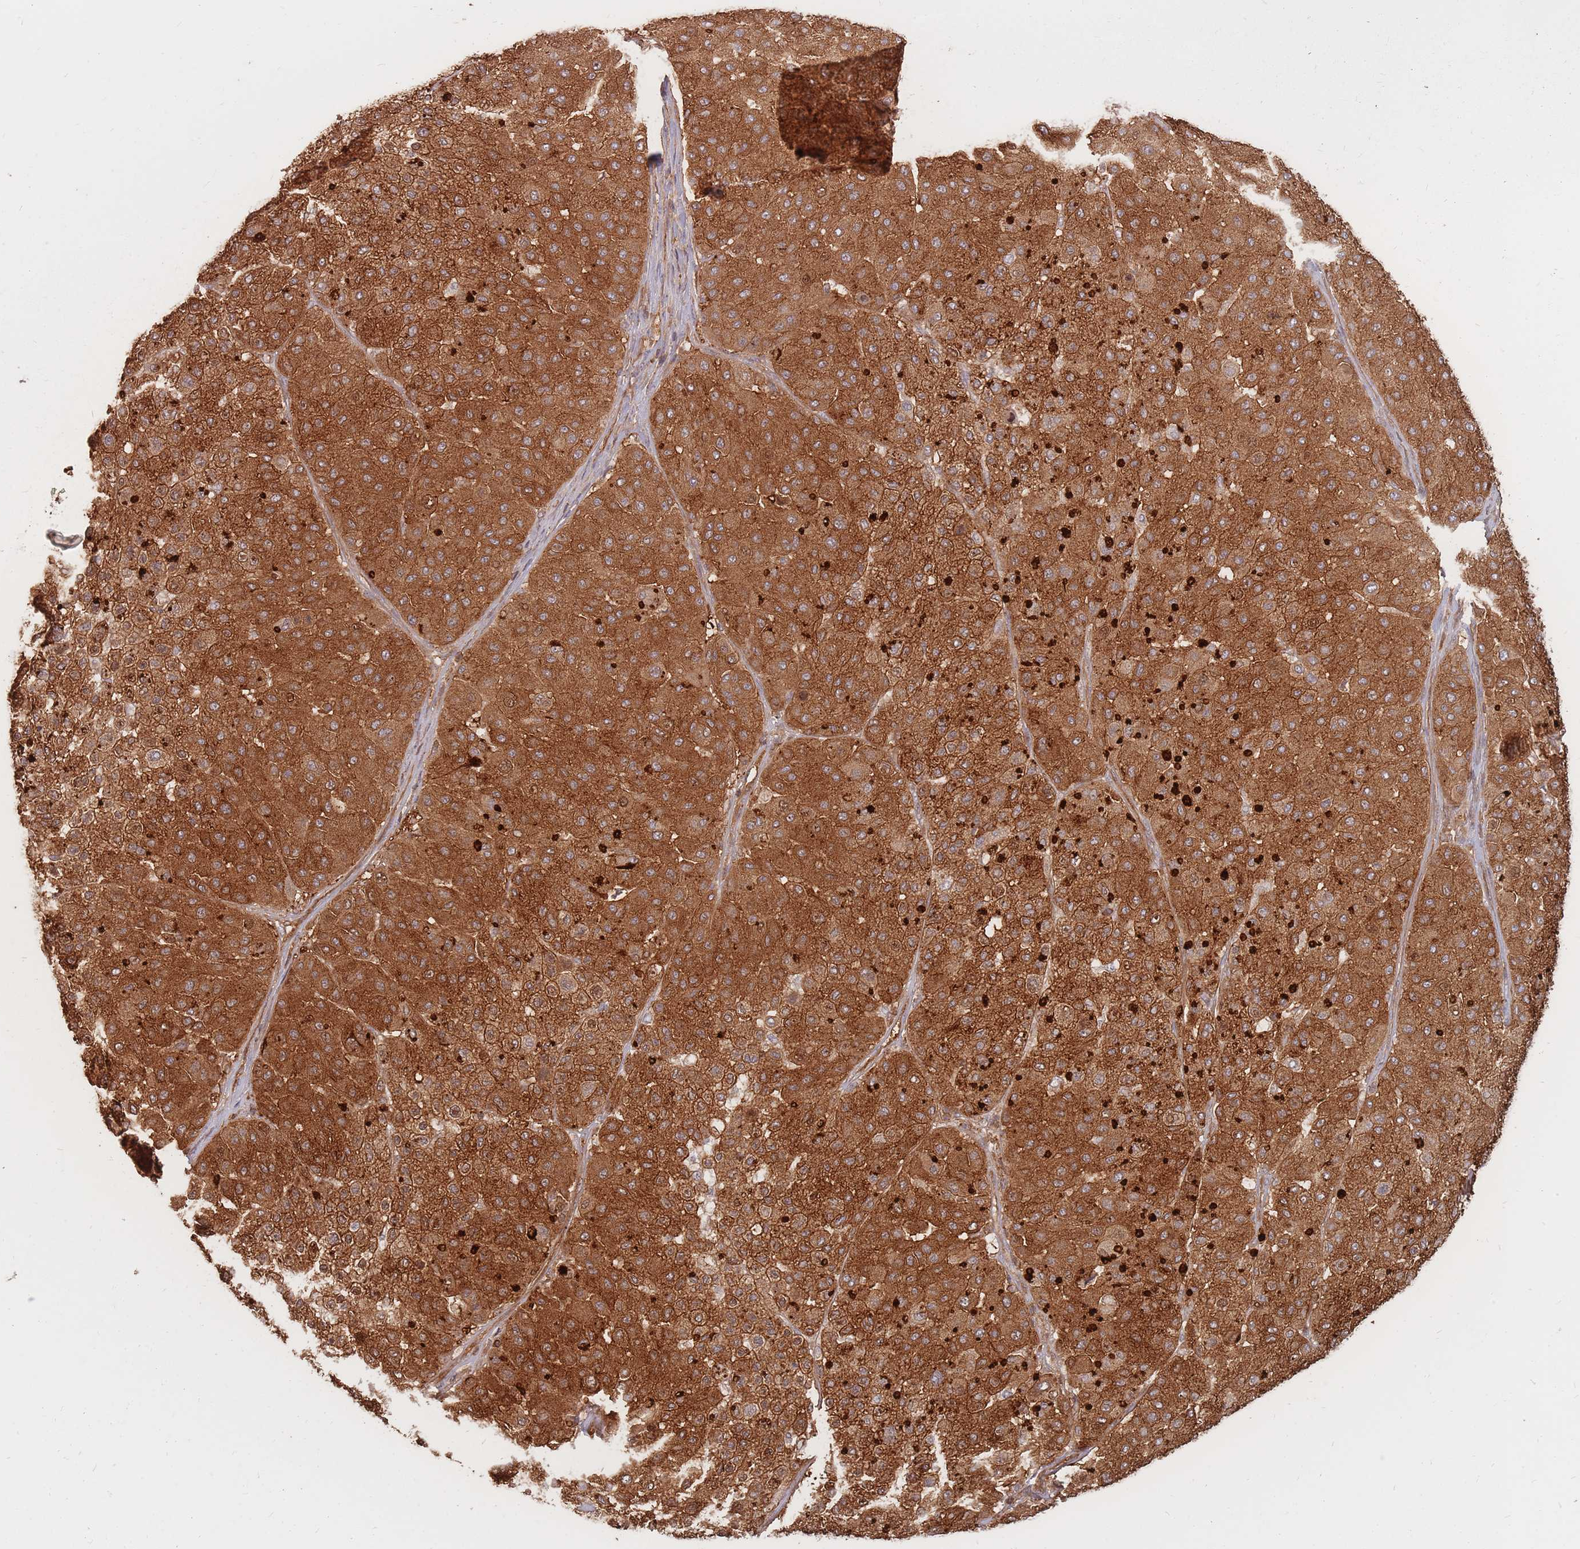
{"staining": {"intensity": "strong", "quantity": ">75%", "location": "cytoplasmic/membranous"}, "tissue": "melanoma", "cell_type": "Tumor cells", "image_type": "cancer", "snomed": [{"axis": "morphology", "description": "Malignant melanoma, Metastatic site"}, {"axis": "topography", "description": "Smooth muscle"}], "caption": "Immunohistochemistry (IHC) photomicrograph of neoplastic tissue: melanoma stained using IHC demonstrates high levels of strong protein expression localized specifically in the cytoplasmic/membranous of tumor cells, appearing as a cytoplasmic/membranous brown color.", "gene": "PLS3", "patient": {"sex": "male", "age": 41}}